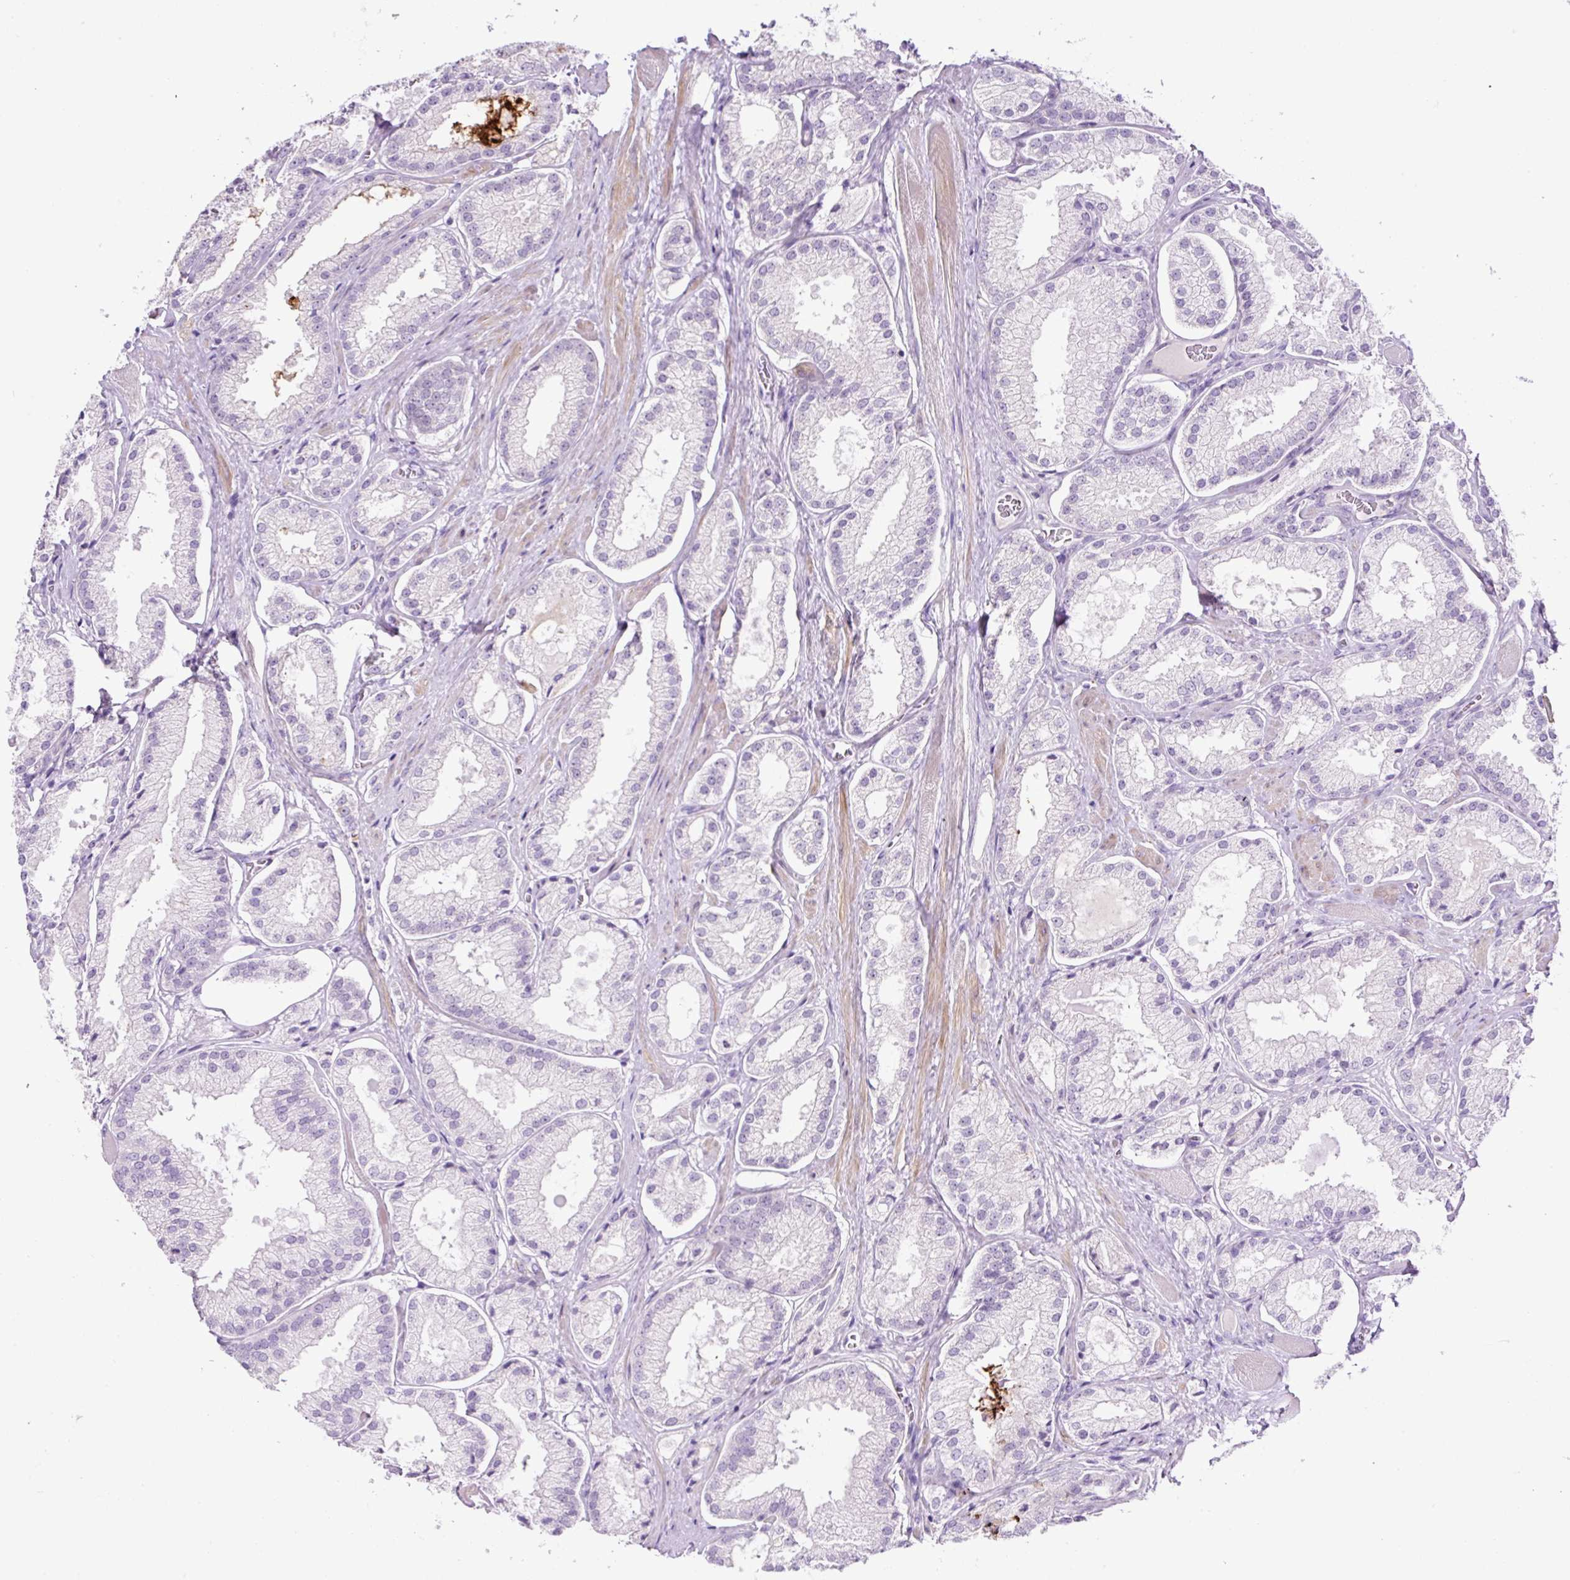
{"staining": {"intensity": "negative", "quantity": "none", "location": "none"}, "tissue": "prostate cancer", "cell_type": "Tumor cells", "image_type": "cancer", "snomed": [{"axis": "morphology", "description": "Adenocarcinoma, High grade"}, {"axis": "topography", "description": "Prostate"}], "caption": "There is no significant positivity in tumor cells of high-grade adenocarcinoma (prostate).", "gene": "OGDHL", "patient": {"sex": "male", "age": 68}}